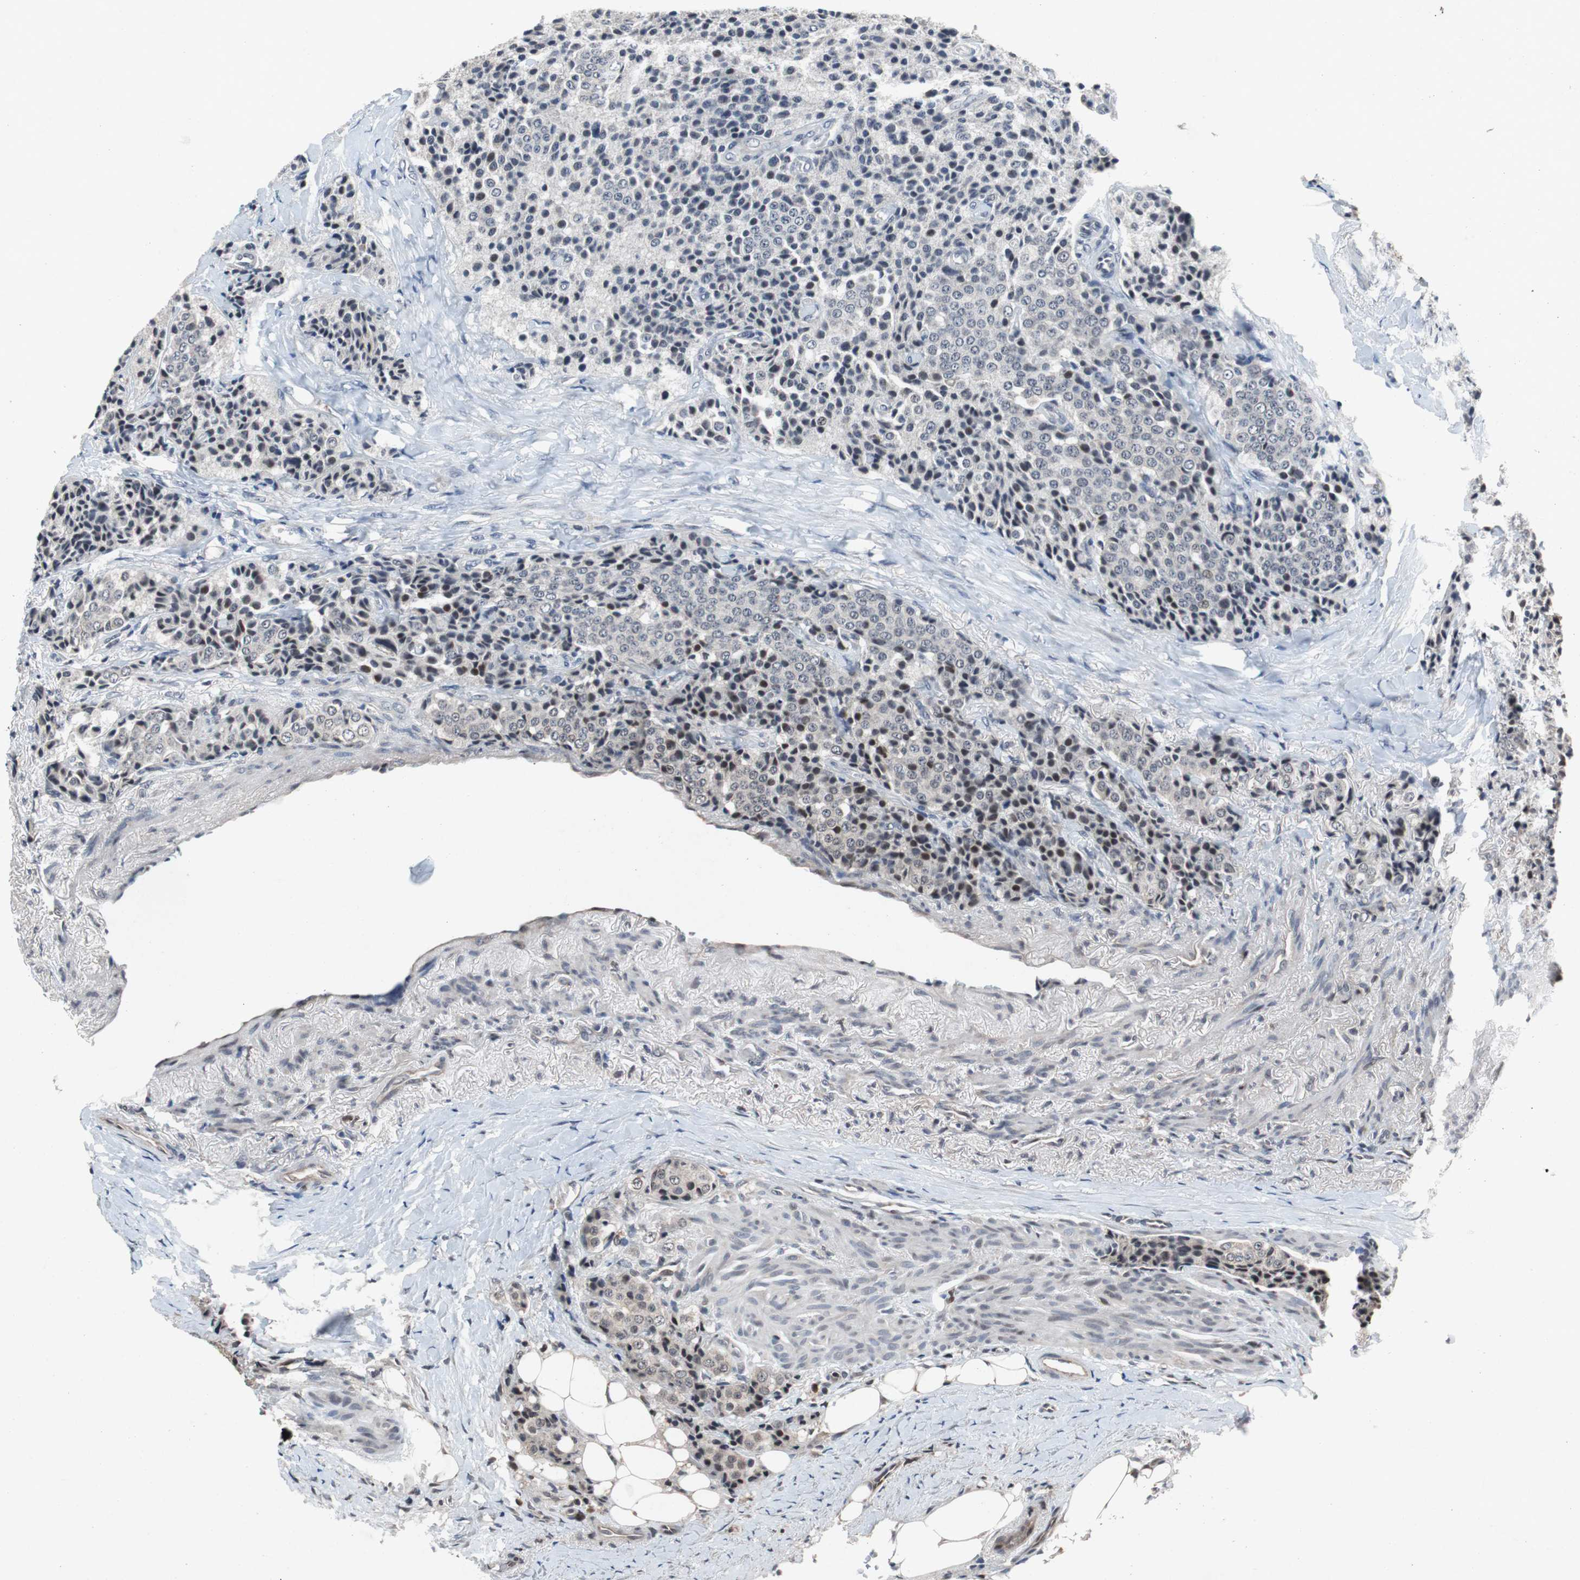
{"staining": {"intensity": "weak", "quantity": "<25%", "location": "nuclear"}, "tissue": "carcinoid", "cell_type": "Tumor cells", "image_type": "cancer", "snomed": [{"axis": "morphology", "description": "Carcinoid, malignant, NOS"}, {"axis": "topography", "description": "Colon"}], "caption": "Carcinoid (malignant) was stained to show a protein in brown. There is no significant staining in tumor cells. Brightfield microscopy of immunohistochemistry stained with DAB (3,3'-diaminobenzidine) (brown) and hematoxylin (blue), captured at high magnification.", "gene": "TP63", "patient": {"sex": "female", "age": 61}}